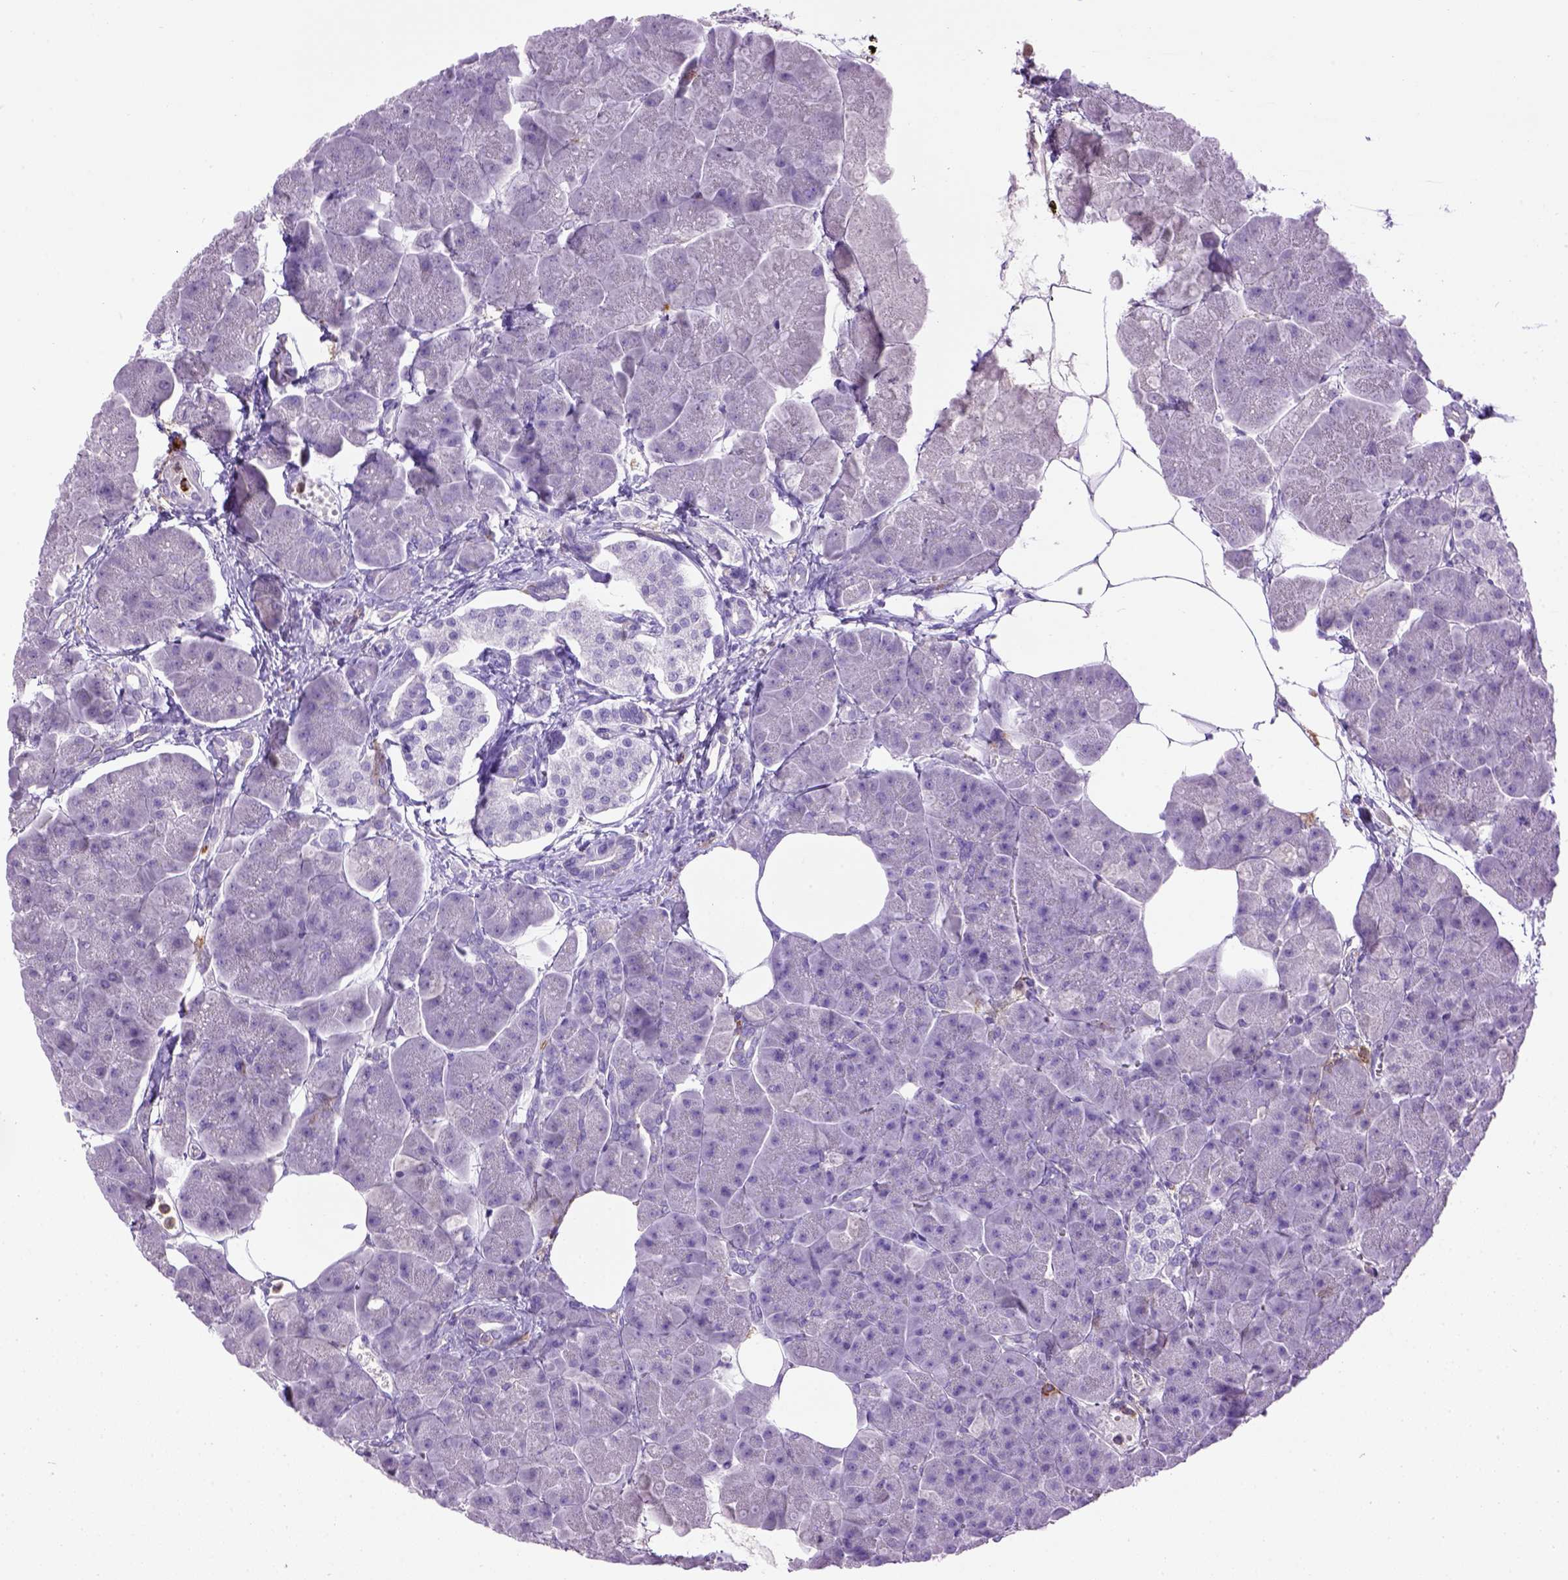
{"staining": {"intensity": "negative", "quantity": "none", "location": "none"}, "tissue": "pancreas", "cell_type": "Exocrine glandular cells", "image_type": "normal", "snomed": [{"axis": "morphology", "description": "Normal tissue, NOS"}, {"axis": "topography", "description": "Adipose tissue"}, {"axis": "topography", "description": "Pancreas"}, {"axis": "topography", "description": "Peripheral nerve tissue"}], "caption": "Protein analysis of benign pancreas reveals no significant staining in exocrine glandular cells. (DAB IHC visualized using brightfield microscopy, high magnification).", "gene": "ITGAX", "patient": {"sex": "female", "age": 58}}